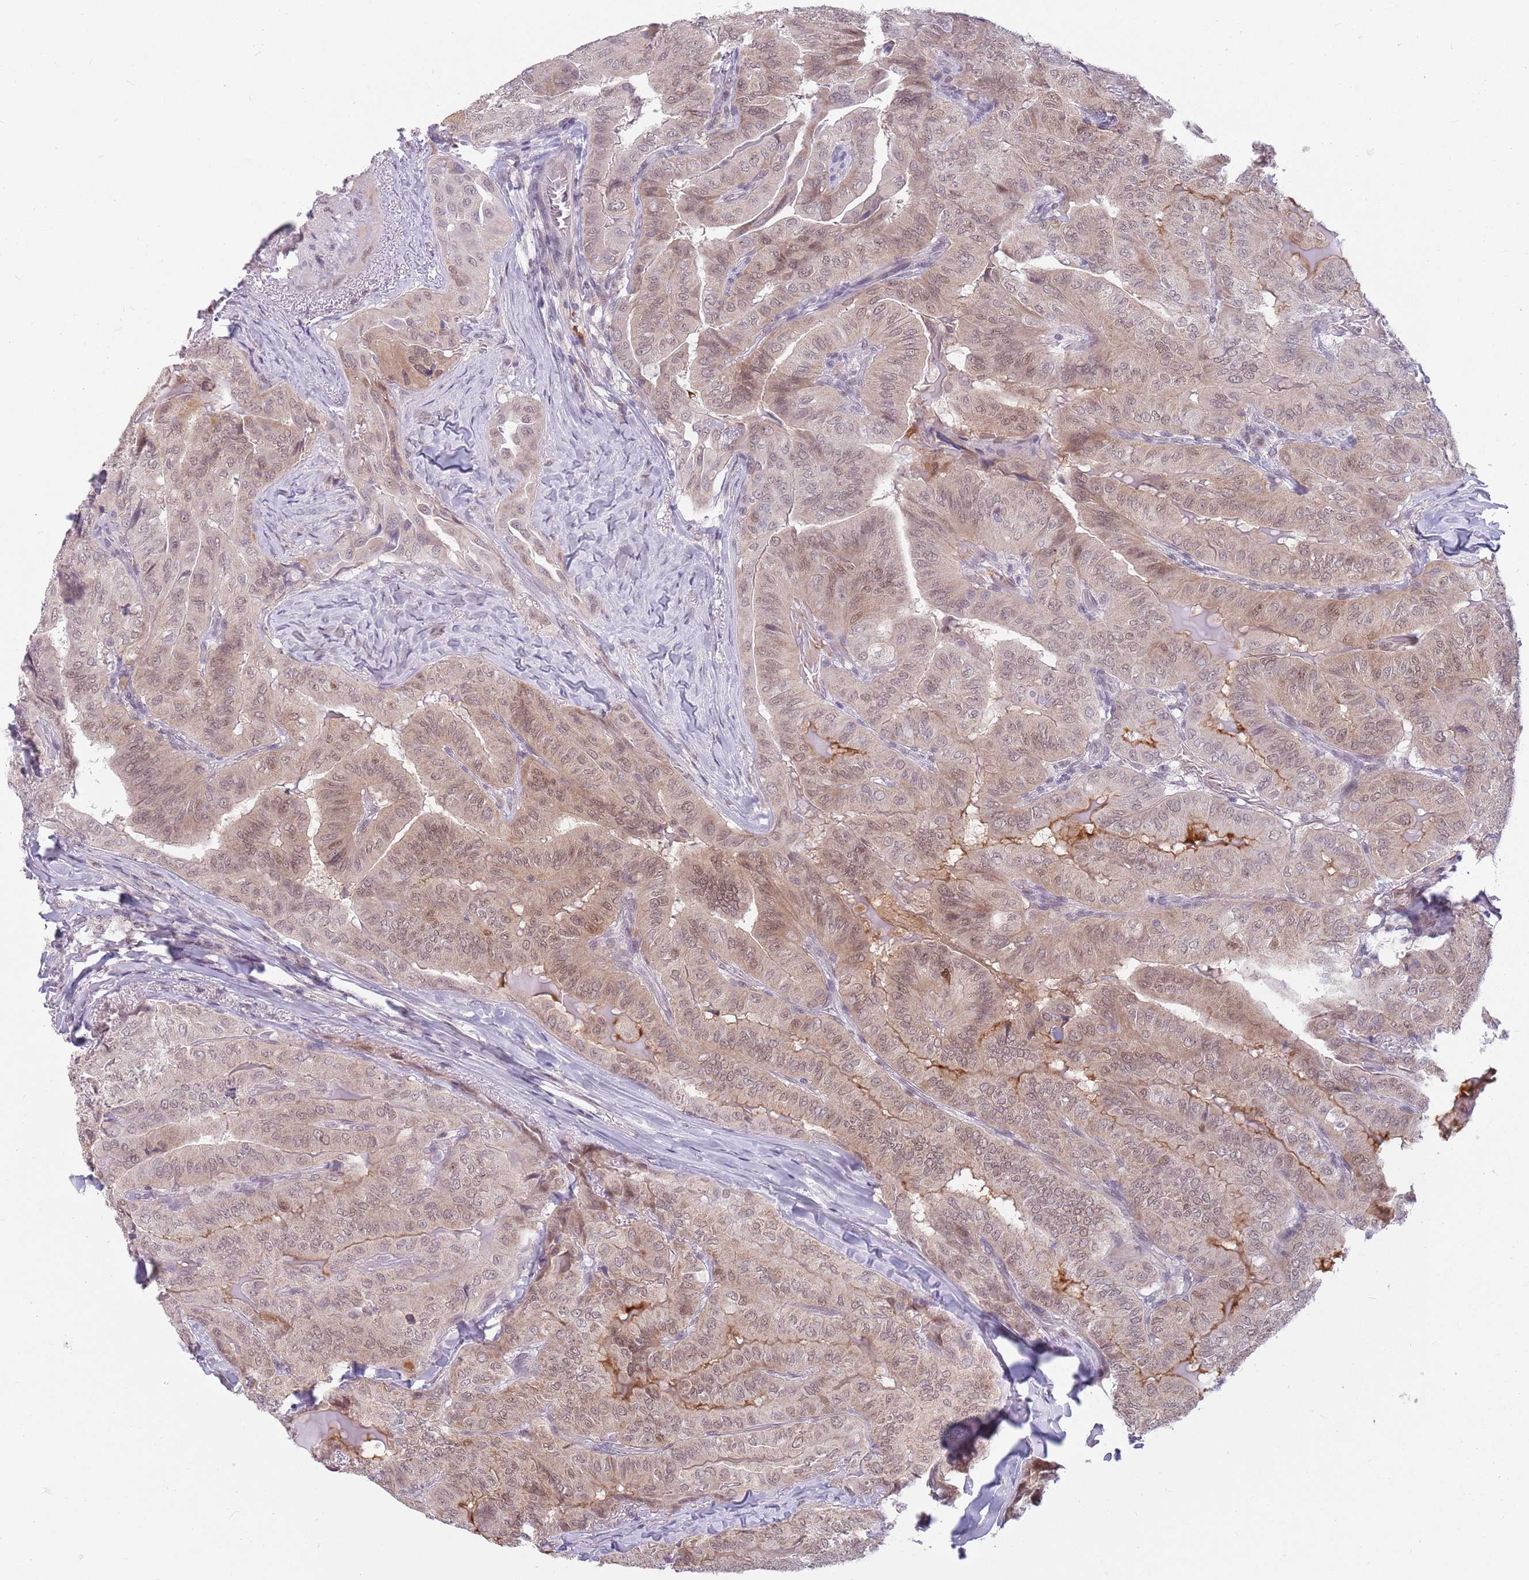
{"staining": {"intensity": "moderate", "quantity": "25%-75%", "location": "nuclear"}, "tissue": "thyroid cancer", "cell_type": "Tumor cells", "image_type": "cancer", "snomed": [{"axis": "morphology", "description": "Papillary adenocarcinoma, NOS"}, {"axis": "topography", "description": "Thyroid gland"}], "caption": "Brown immunohistochemical staining in thyroid cancer displays moderate nuclear positivity in approximately 25%-75% of tumor cells.", "gene": "ZNF574", "patient": {"sex": "female", "age": 68}}